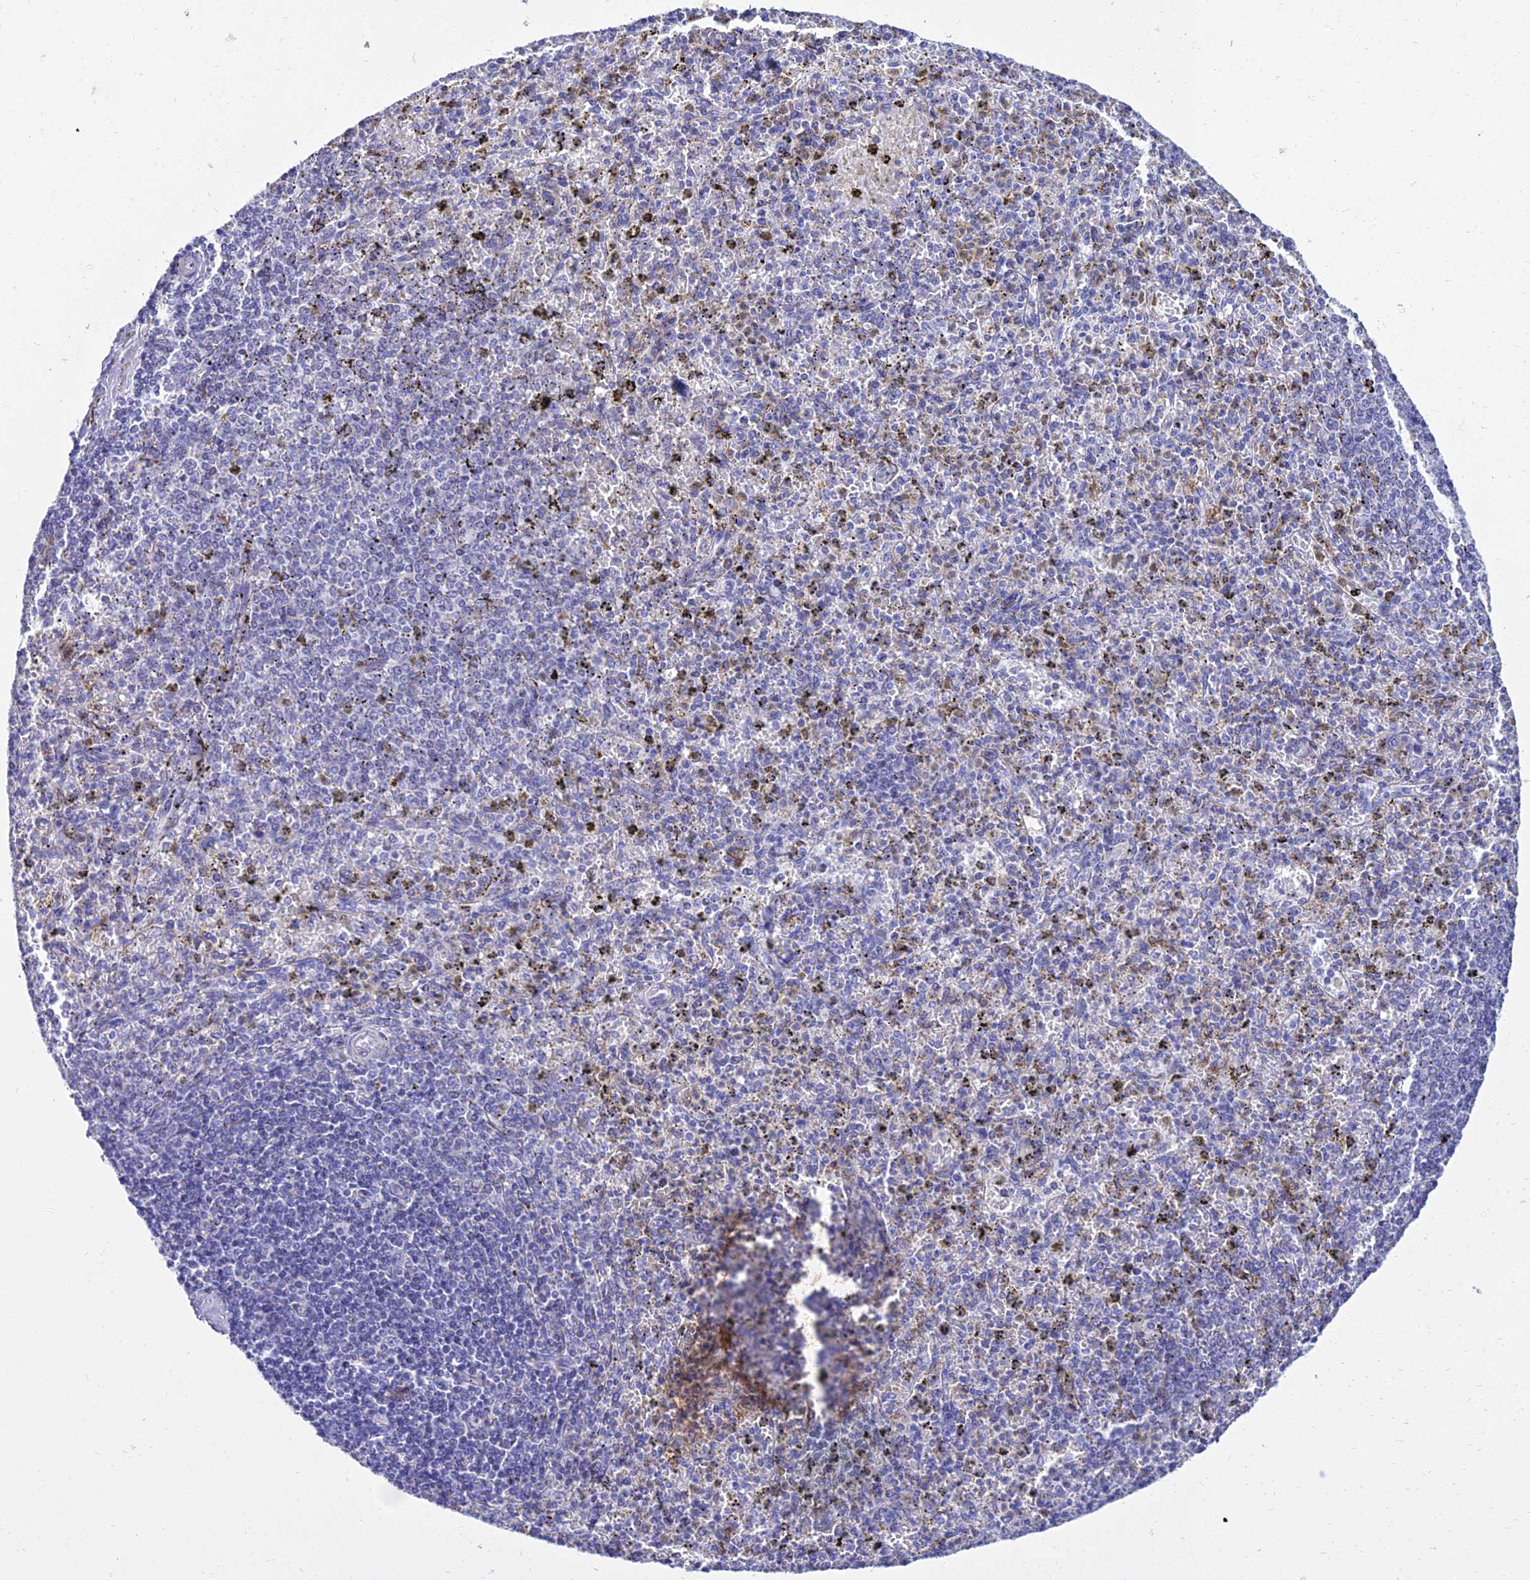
{"staining": {"intensity": "moderate", "quantity": "<25%", "location": "cytoplasmic/membranous"}, "tissue": "spleen", "cell_type": "Cells in red pulp", "image_type": "normal", "snomed": [{"axis": "morphology", "description": "Normal tissue, NOS"}, {"axis": "topography", "description": "Spleen"}], "caption": "This image demonstrates immunohistochemistry (IHC) staining of normal human spleen, with low moderate cytoplasmic/membranous expression in approximately <25% of cells in red pulp.", "gene": "PKN3", "patient": {"sex": "male", "age": 72}}